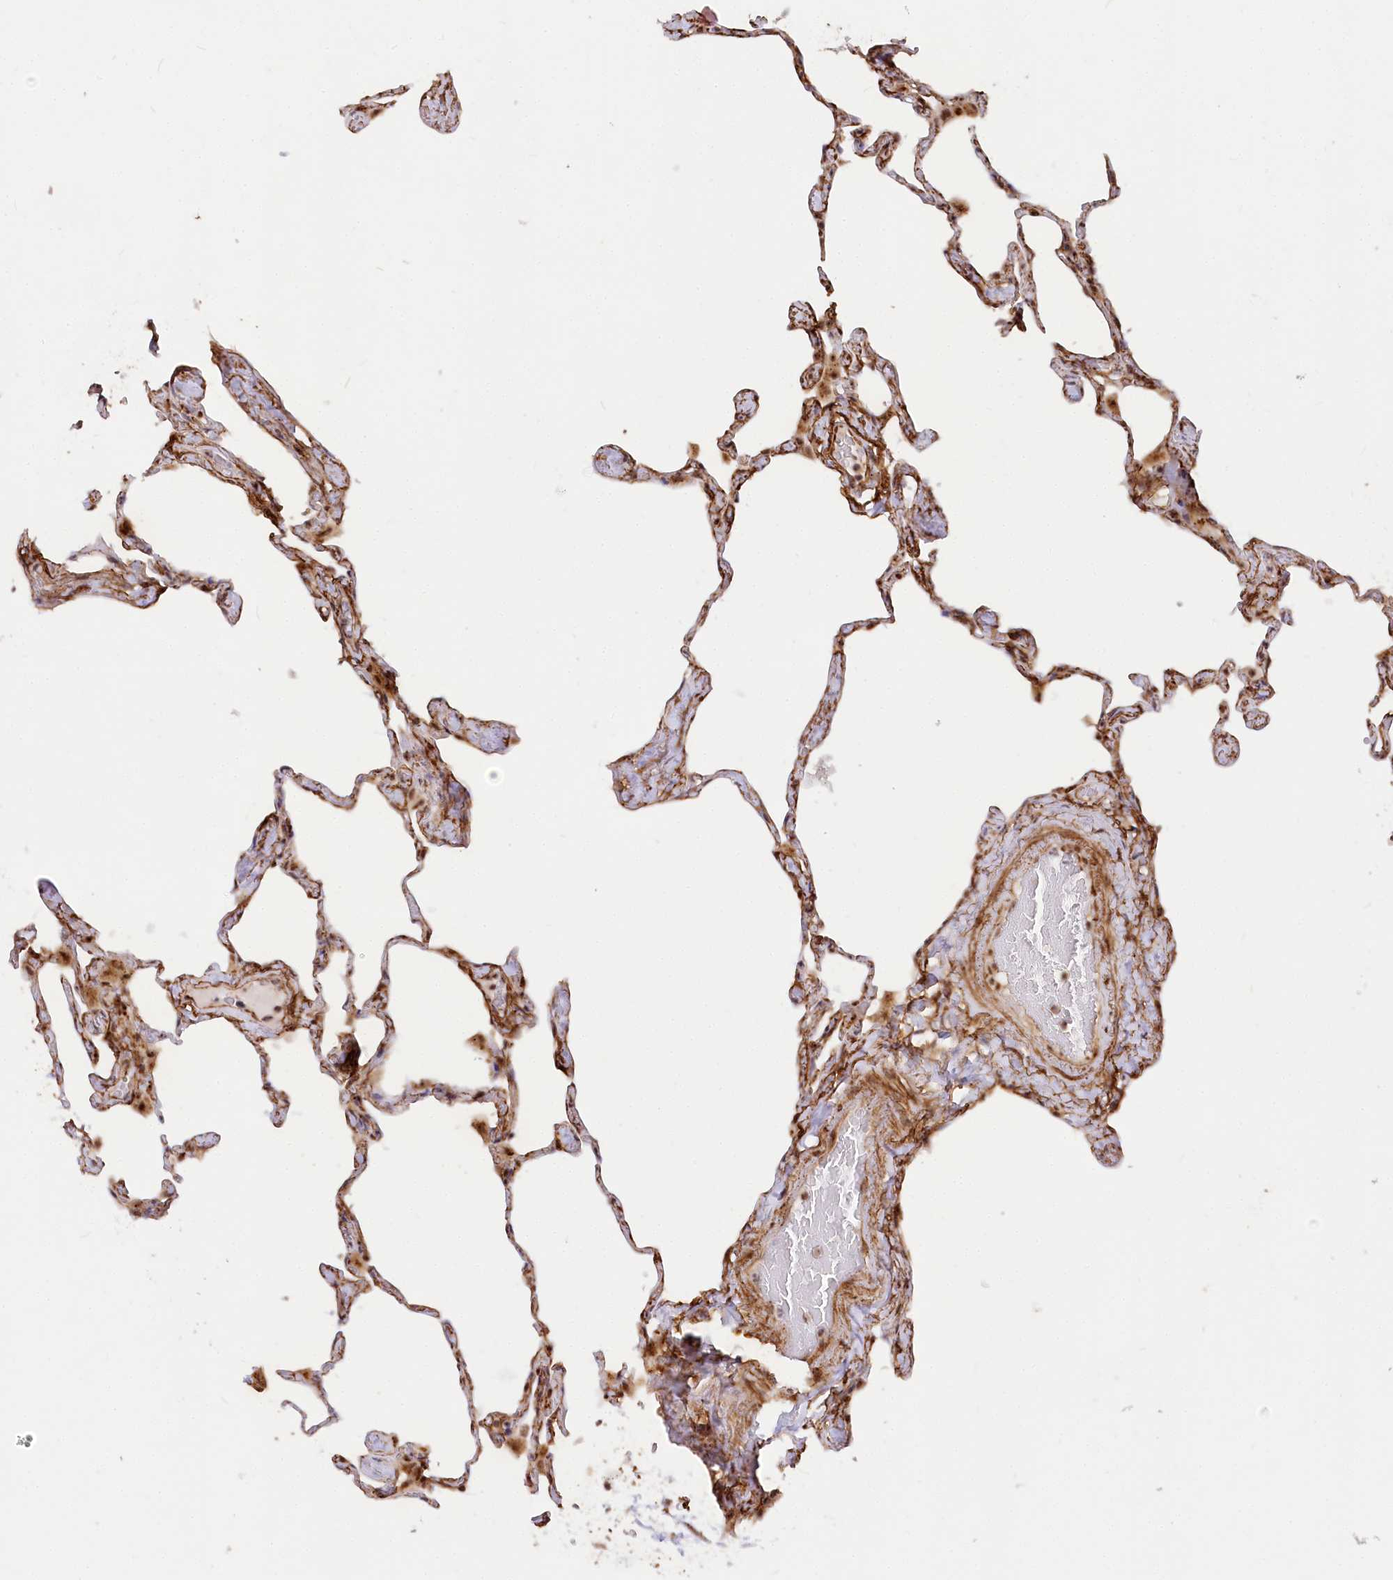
{"staining": {"intensity": "moderate", "quantity": "<25%", "location": "cytoplasmic/membranous,nuclear"}, "tissue": "lung", "cell_type": "Alveolar cells", "image_type": "normal", "snomed": [{"axis": "morphology", "description": "Normal tissue, NOS"}, {"axis": "topography", "description": "Lung"}], "caption": "The immunohistochemical stain shows moderate cytoplasmic/membranous,nuclear positivity in alveolar cells of benign lung.", "gene": "GNL3L", "patient": {"sex": "male", "age": 65}}